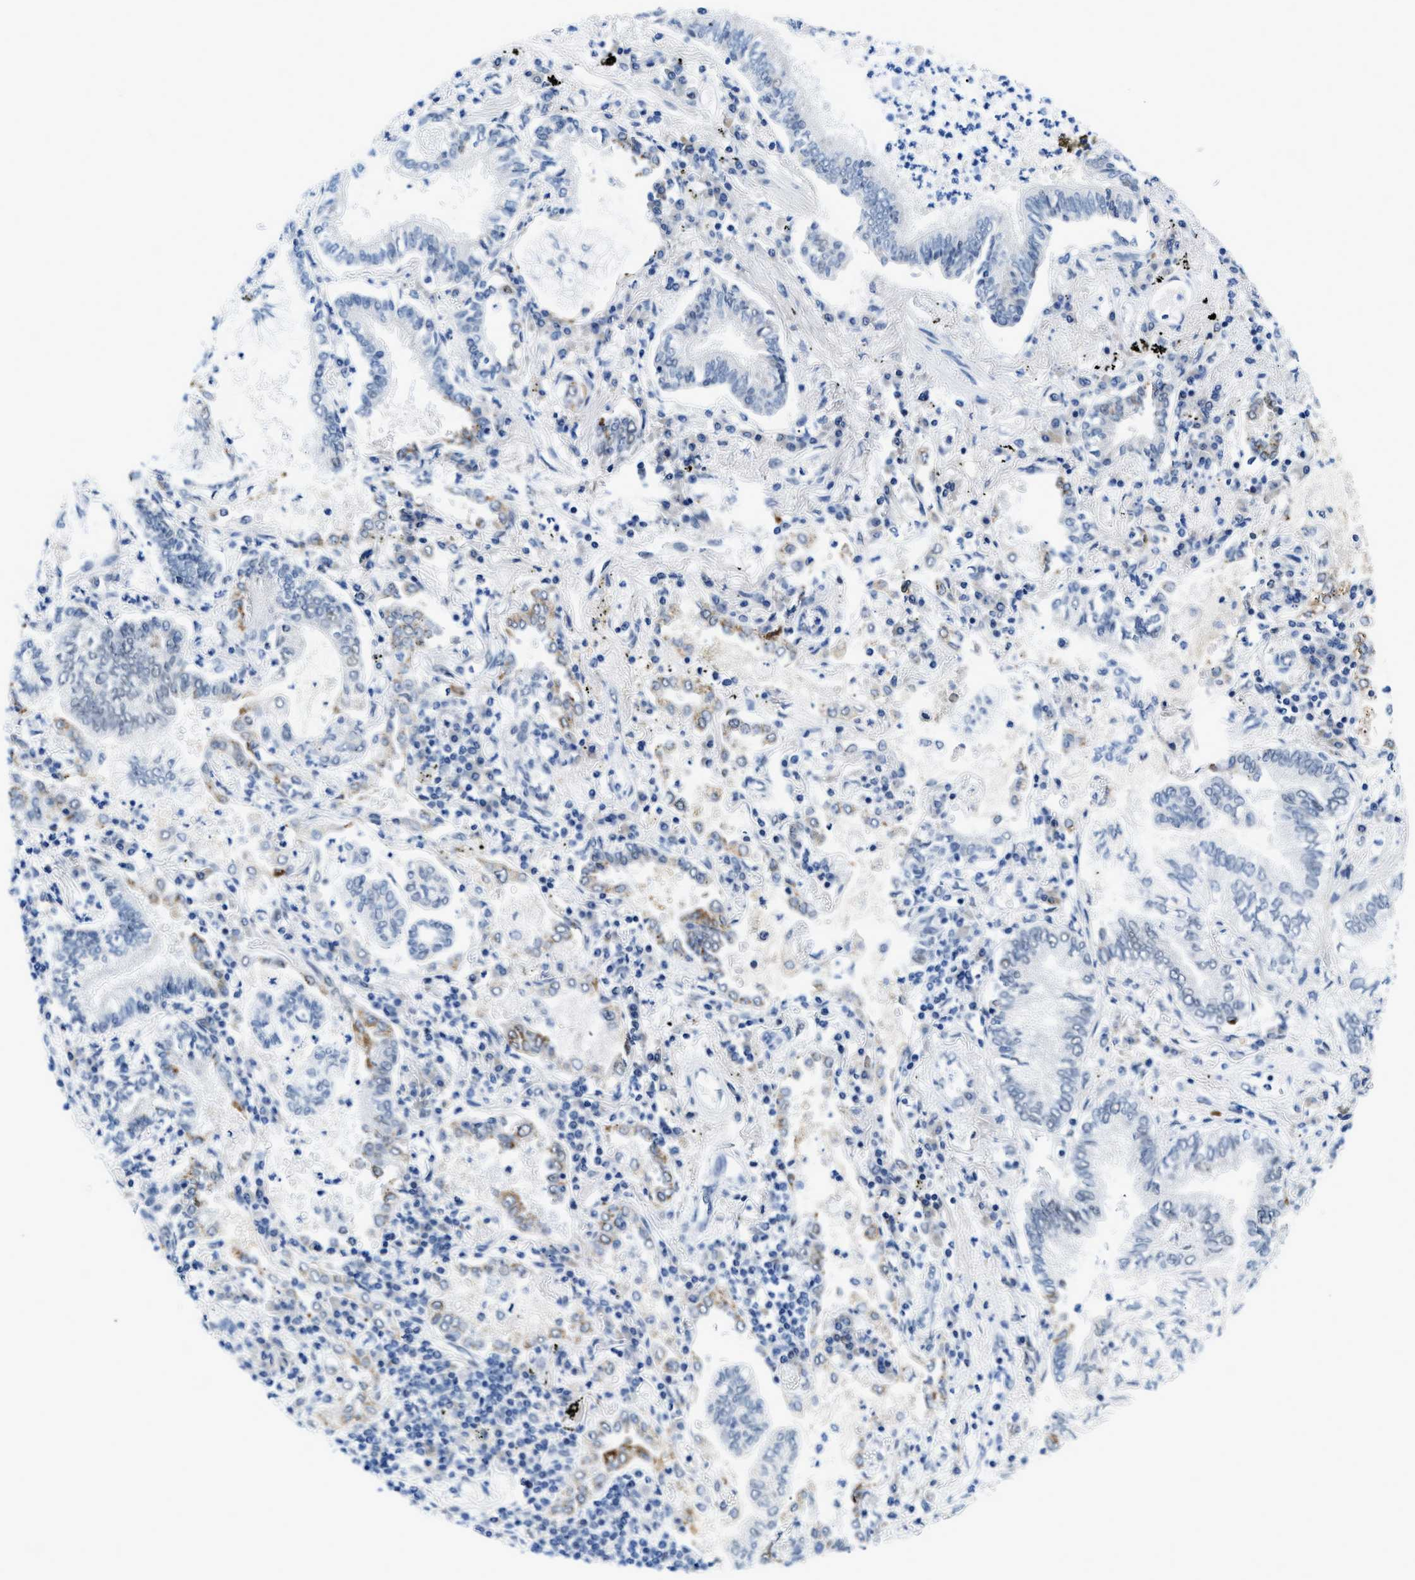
{"staining": {"intensity": "moderate", "quantity": "<25%", "location": "cytoplasmic/membranous"}, "tissue": "lung cancer", "cell_type": "Tumor cells", "image_type": "cancer", "snomed": [{"axis": "morphology", "description": "Normal tissue, NOS"}, {"axis": "morphology", "description": "Adenocarcinoma, NOS"}, {"axis": "topography", "description": "Bronchus"}, {"axis": "topography", "description": "Lung"}], "caption": "Adenocarcinoma (lung) stained with DAB IHC demonstrates low levels of moderate cytoplasmic/membranous expression in about <25% of tumor cells.", "gene": "SMARCAD1", "patient": {"sex": "female", "age": 70}}